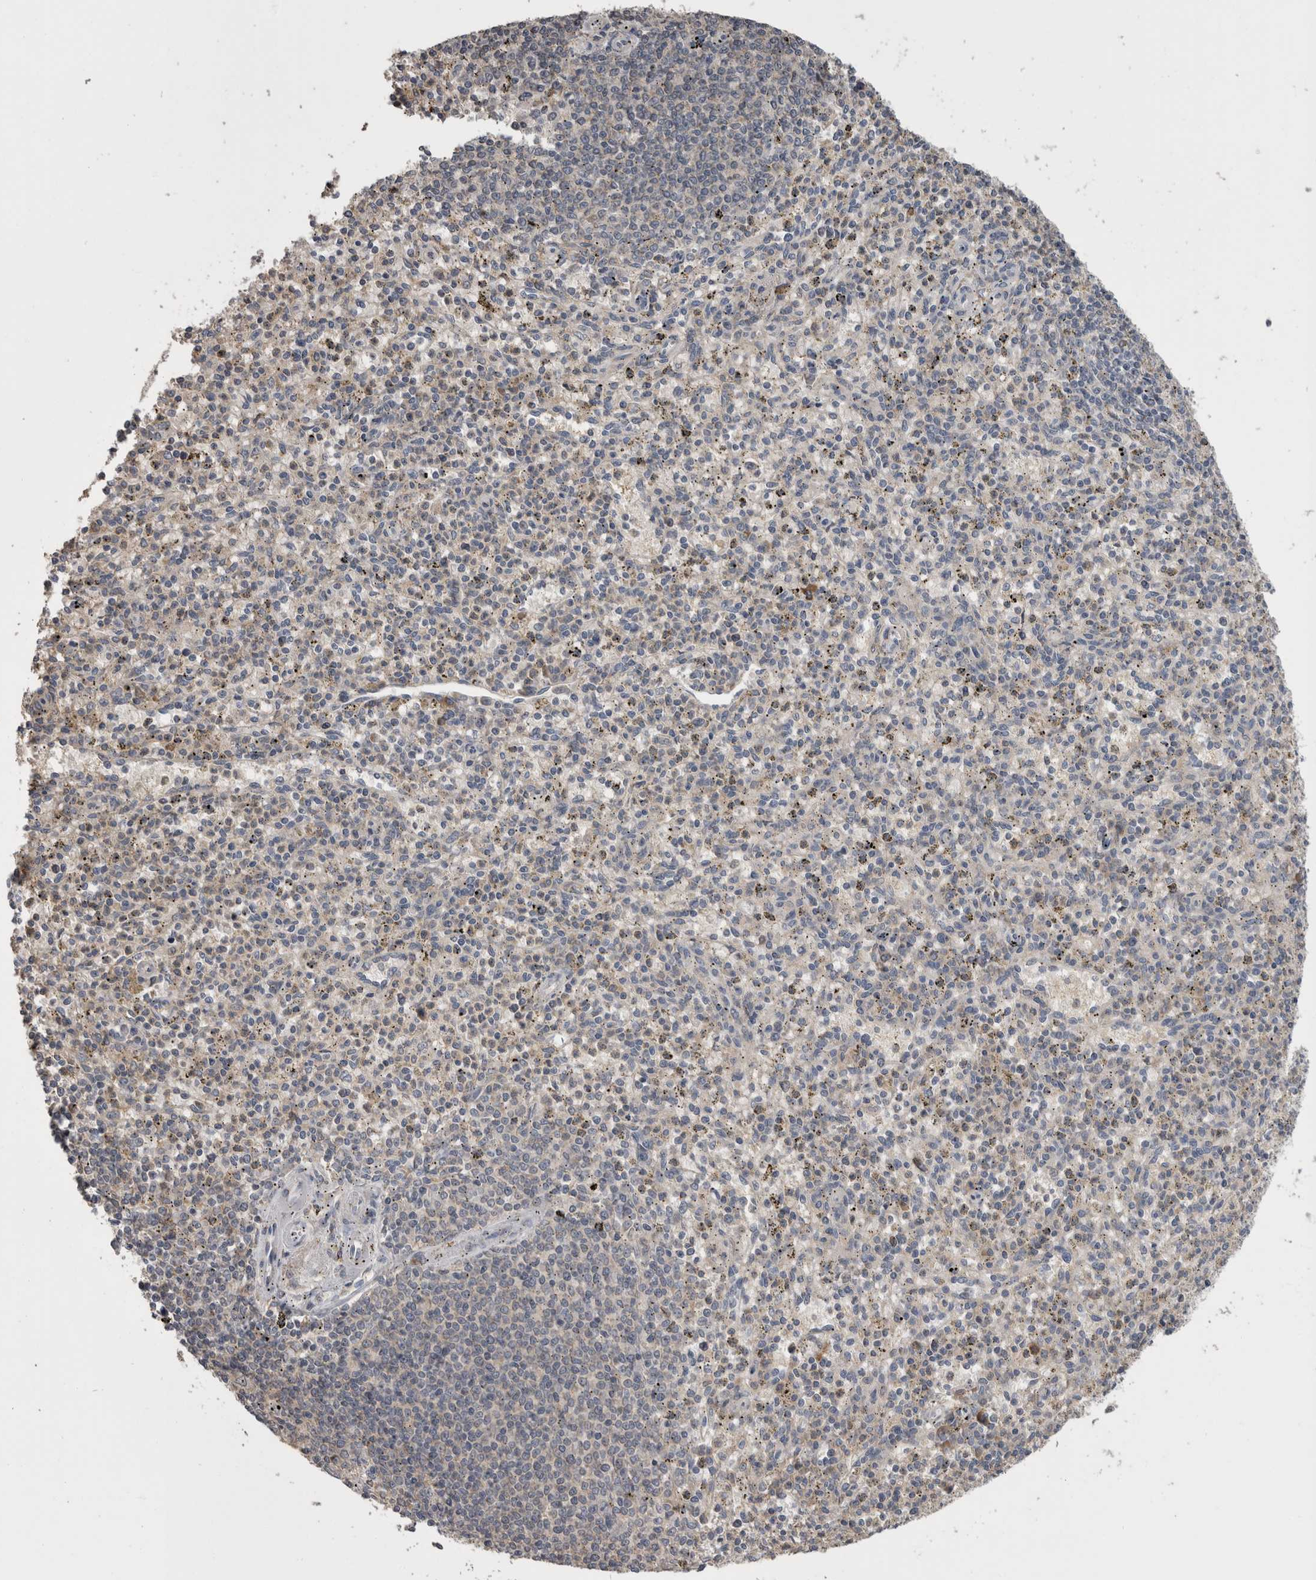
{"staining": {"intensity": "weak", "quantity": "<25%", "location": "cytoplasmic/membranous"}, "tissue": "spleen", "cell_type": "Cells in red pulp", "image_type": "normal", "snomed": [{"axis": "morphology", "description": "Normal tissue, NOS"}, {"axis": "topography", "description": "Spleen"}], "caption": "An immunohistochemistry (IHC) micrograph of unremarkable spleen is shown. There is no staining in cells in red pulp of spleen. (Brightfield microscopy of DAB (3,3'-diaminobenzidine) immunohistochemistry (IHC) at high magnification).", "gene": "ANXA13", "patient": {"sex": "male", "age": 72}}